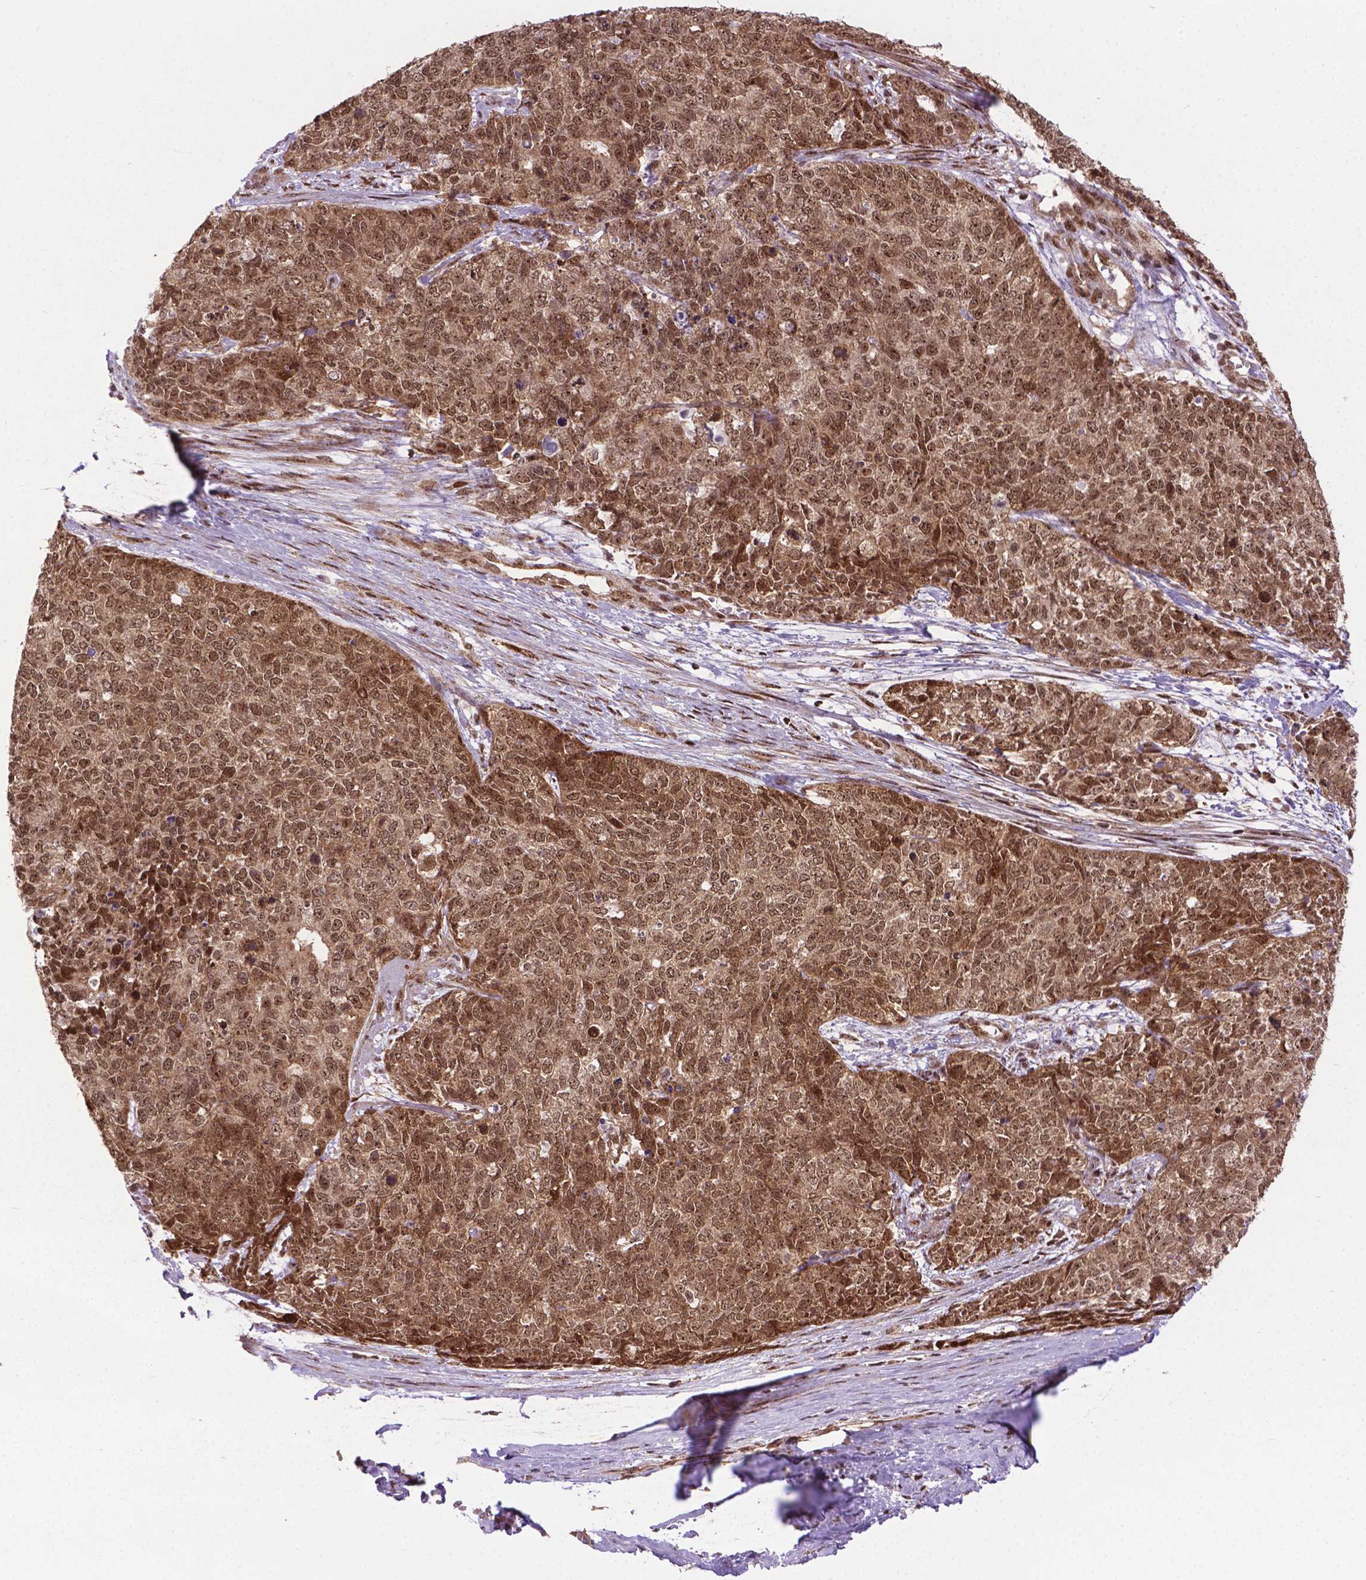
{"staining": {"intensity": "moderate", "quantity": ">75%", "location": "cytoplasmic/membranous,nuclear"}, "tissue": "cervical cancer", "cell_type": "Tumor cells", "image_type": "cancer", "snomed": [{"axis": "morphology", "description": "Squamous cell carcinoma, NOS"}, {"axis": "topography", "description": "Cervix"}], "caption": "Protein staining demonstrates moderate cytoplasmic/membranous and nuclear positivity in about >75% of tumor cells in squamous cell carcinoma (cervical).", "gene": "CSNK2A1", "patient": {"sex": "female", "age": 63}}